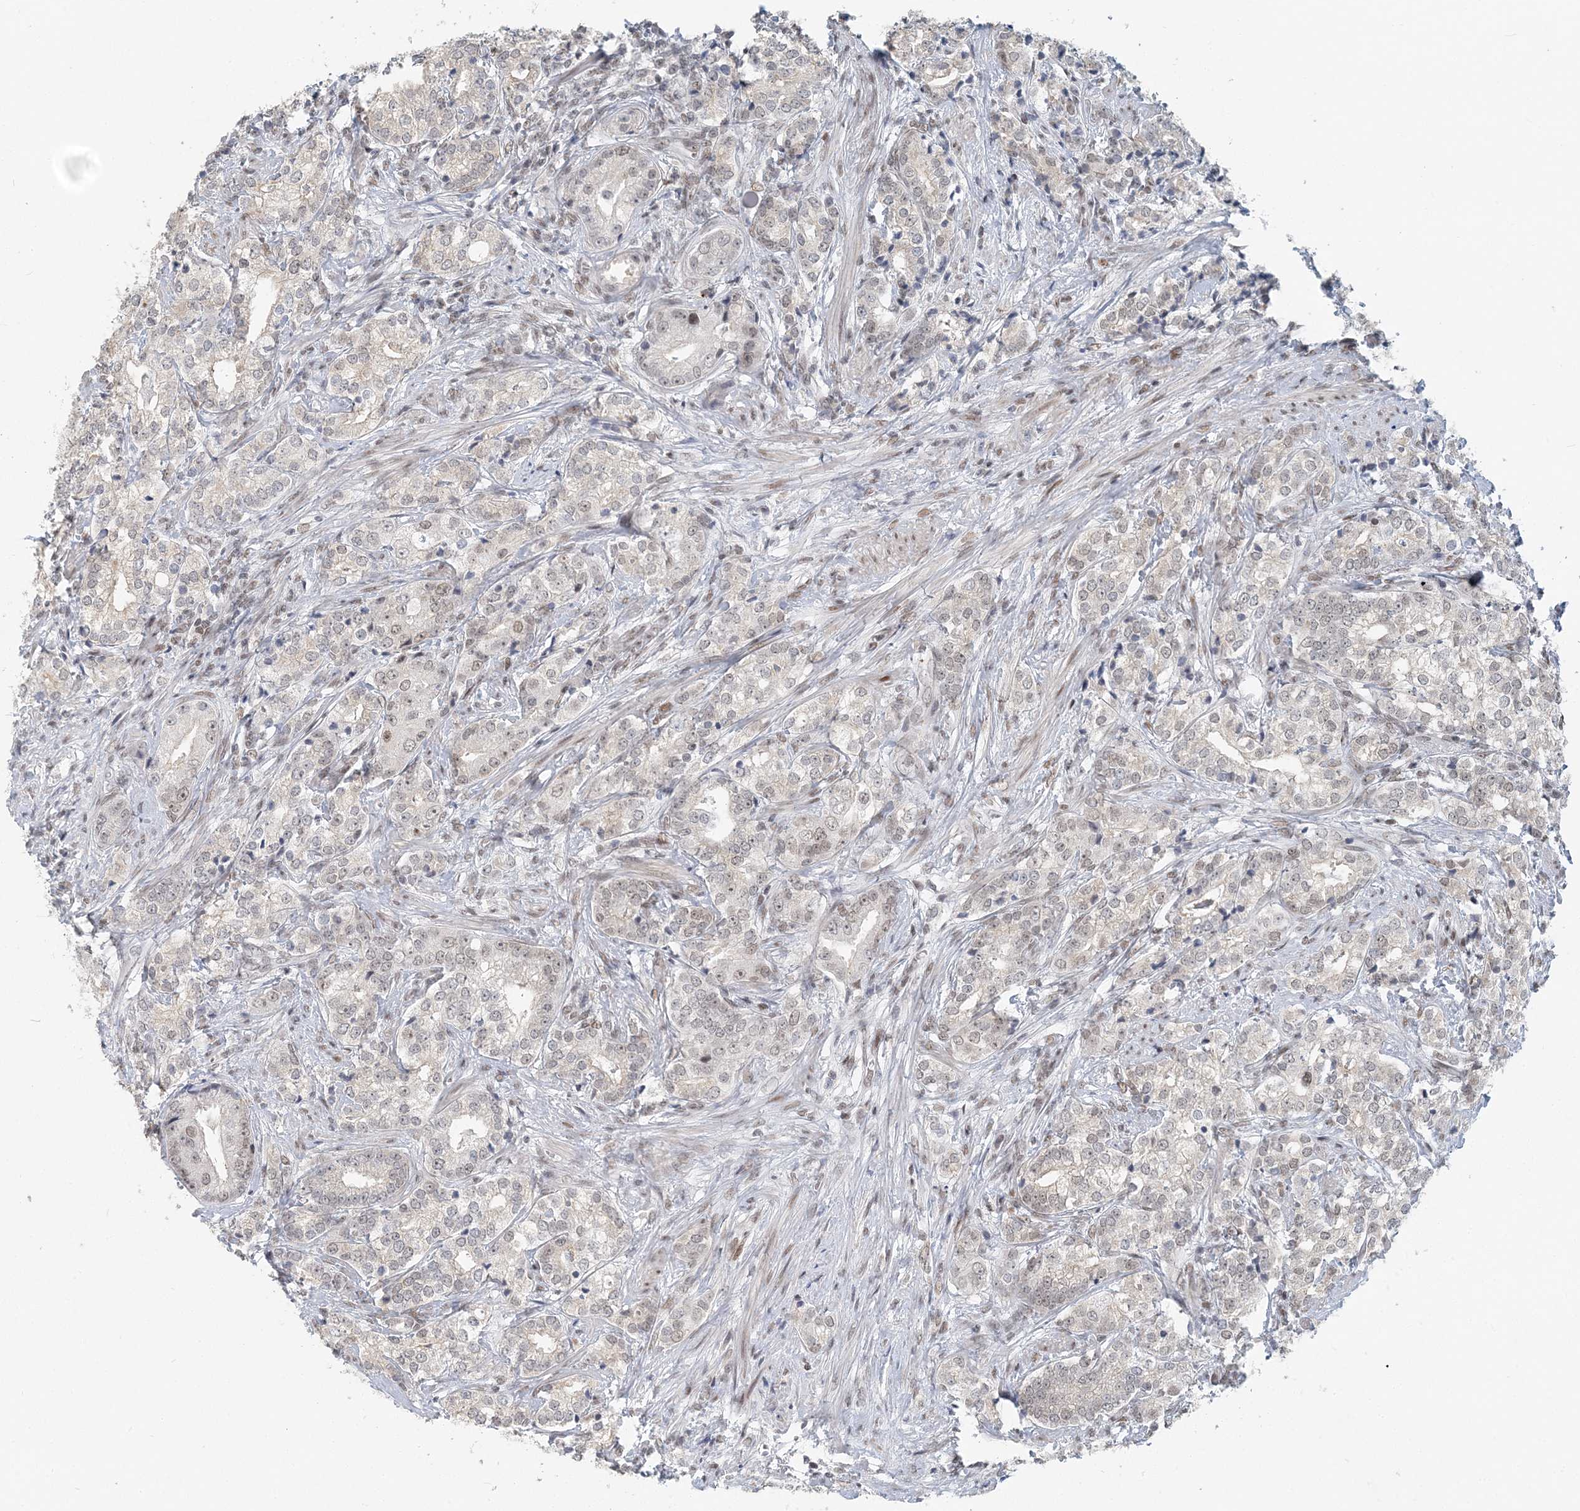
{"staining": {"intensity": "weak", "quantity": "25%-75%", "location": "nuclear"}, "tissue": "prostate cancer", "cell_type": "Tumor cells", "image_type": "cancer", "snomed": [{"axis": "morphology", "description": "Adenocarcinoma, High grade"}, {"axis": "topography", "description": "Prostate"}], "caption": "This micrograph reveals immunohistochemistry staining of prostate cancer (adenocarcinoma (high-grade)), with low weak nuclear positivity in approximately 25%-75% of tumor cells.", "gene": "BAZ1B", "patient": {"sex": "male", "age": 69}}